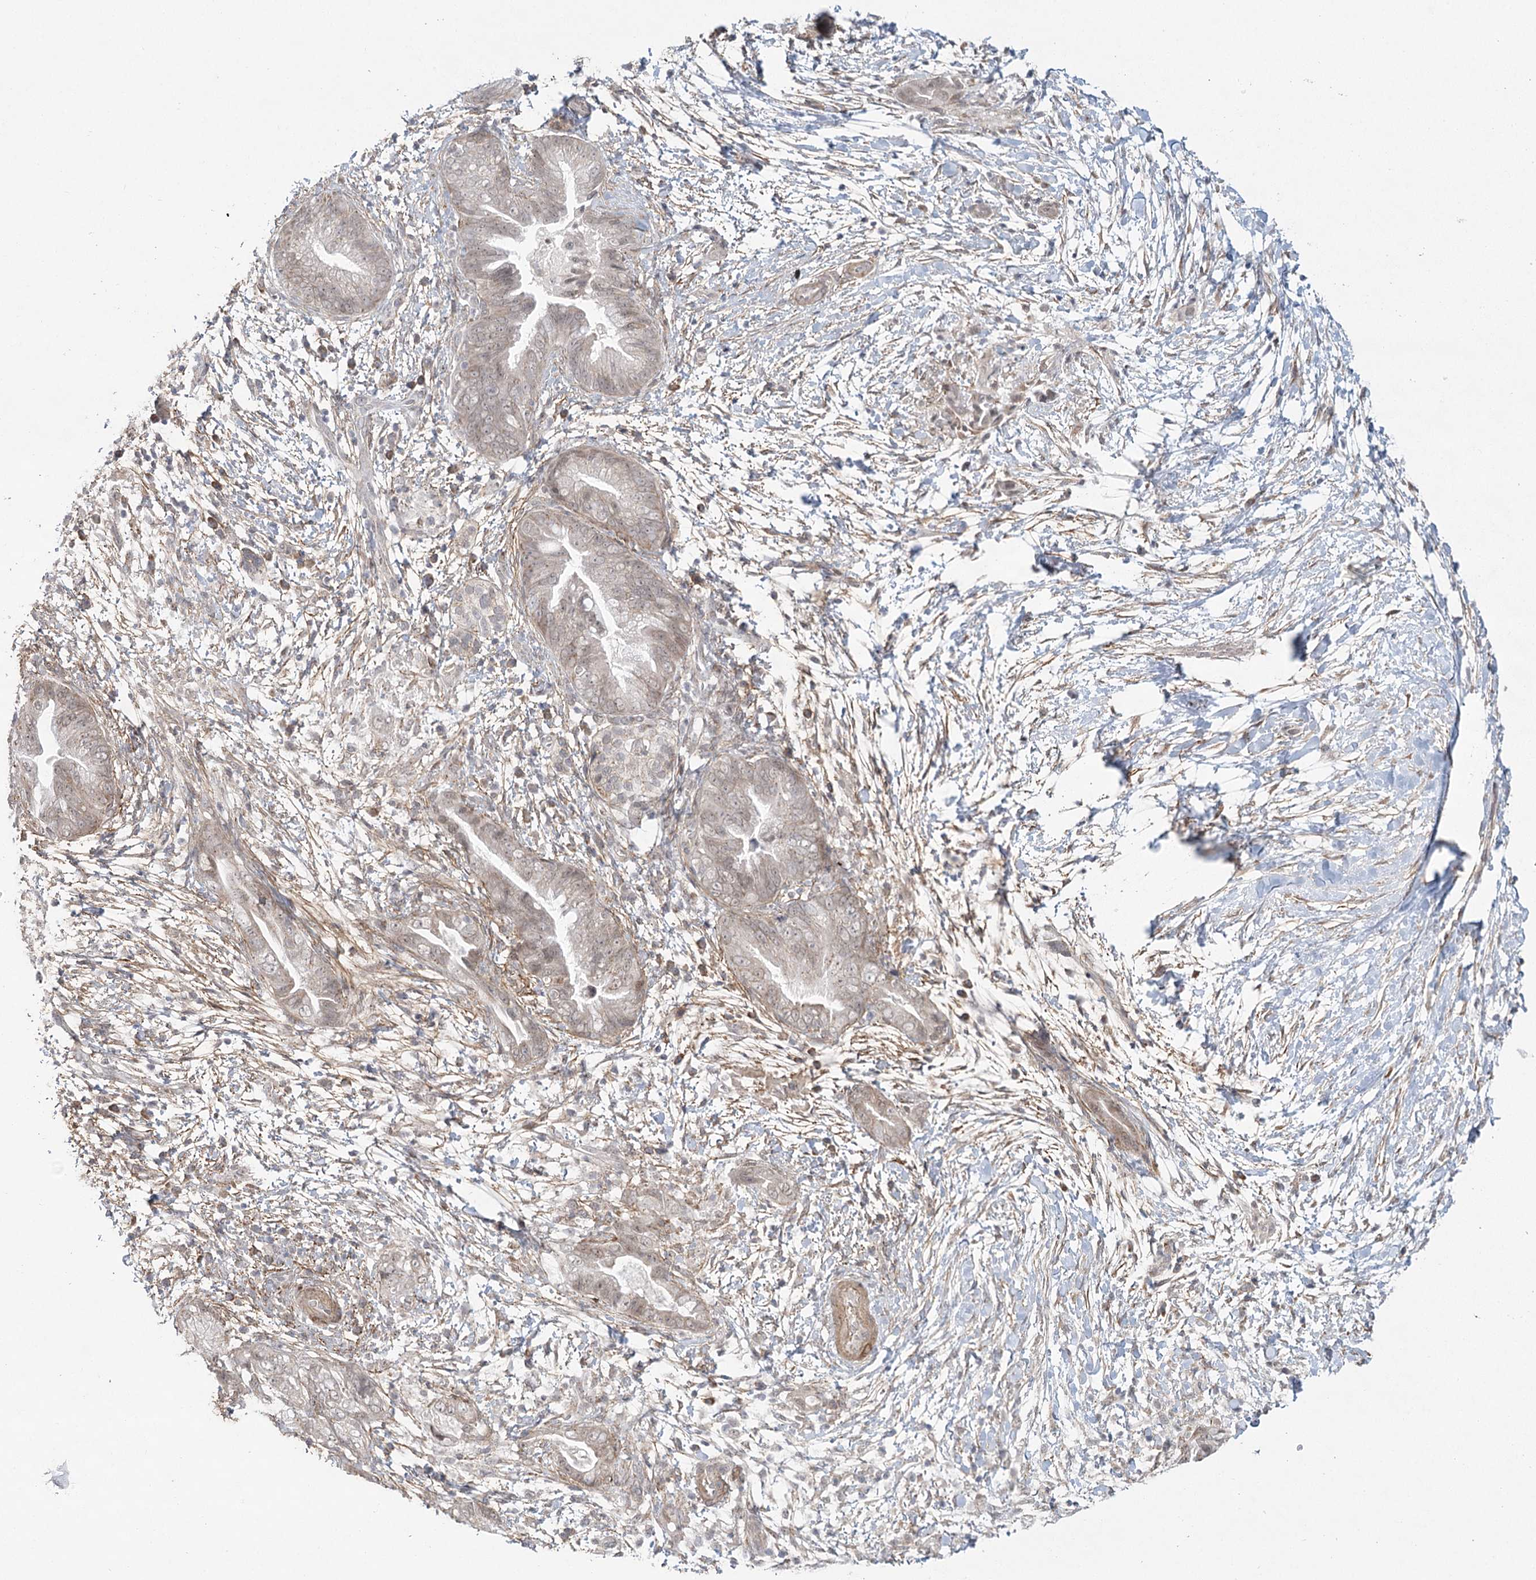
{"staining": {"intensity": "weak", "quantity": "<25%", "location": "cytoplasmic/membranous"}, "tissue": "pancreatic cancer", "cell_type": "Tumor cells", "image_type": "cancer", "snomed": [{"axis": "morphology", "description": "Adenocarcinoma, NOS"}, {"axis": "topography", "description": "Pancreas"}], "caption": "High power microscopy micrograph of an immunohistochemistry (IHC) micrograph of adenocarcinoma (pancreatic), revealing no significant positivity in tumor cells.", "gene": "MED28", "patient": {"sex": "male", "age": 75}}